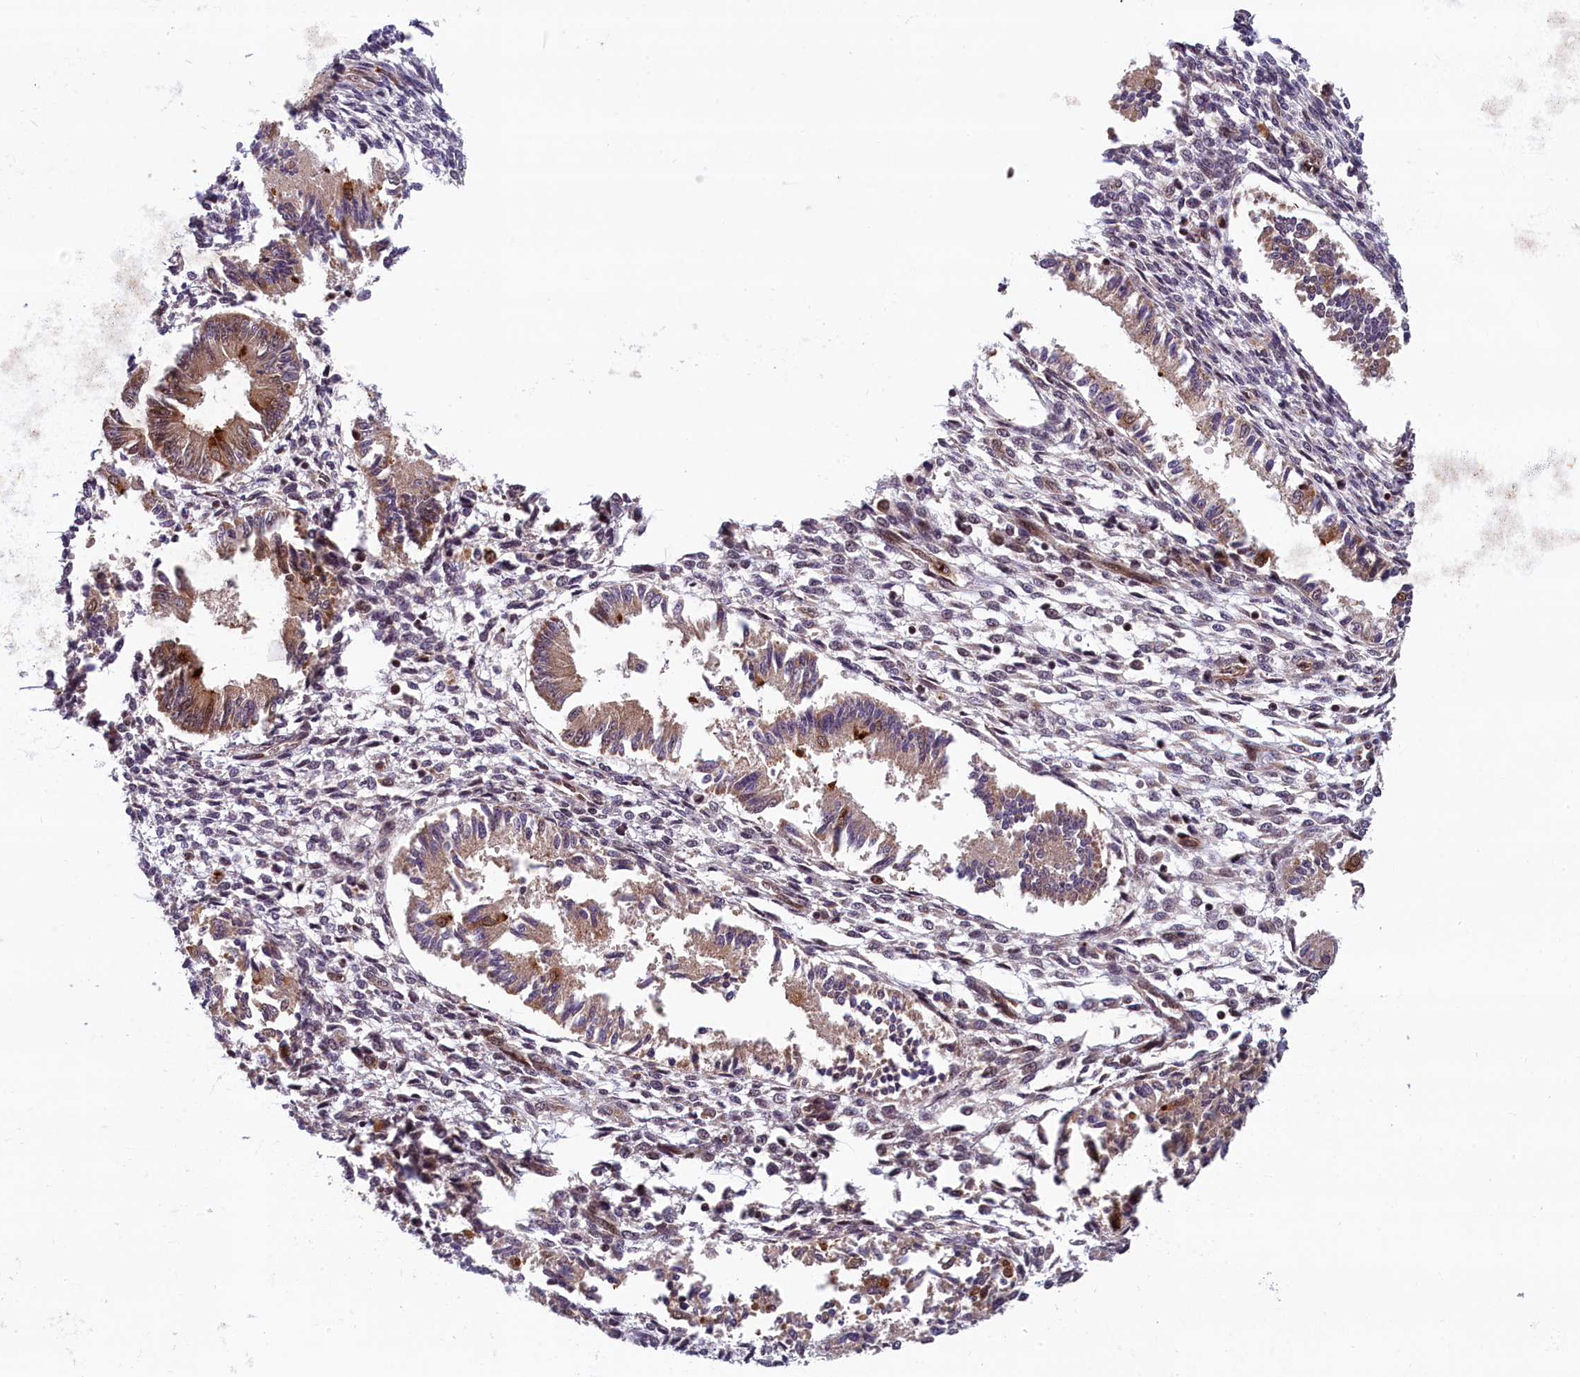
{"staining": {"intensity": "moderate", "quantity": "<25%", "location": "nuclear"}, "tissue": "endometrium", "cell_type": "Cells in endometrial stroma", "image_type": "normal", "snomed": [{"axis": "morphology", "description": "Normal tissue, NOS"}, {"axis": "topography", "description": "Uterus"}, {"axis": "topography", "description": "Endometrium"}], "caption": "Endometrium stained for a protein demonstrates moderate nuclear positivity in cells in endometrial stroma.", "gene": "KCNK6", "patient": {"sex": "female", "age": 48}}